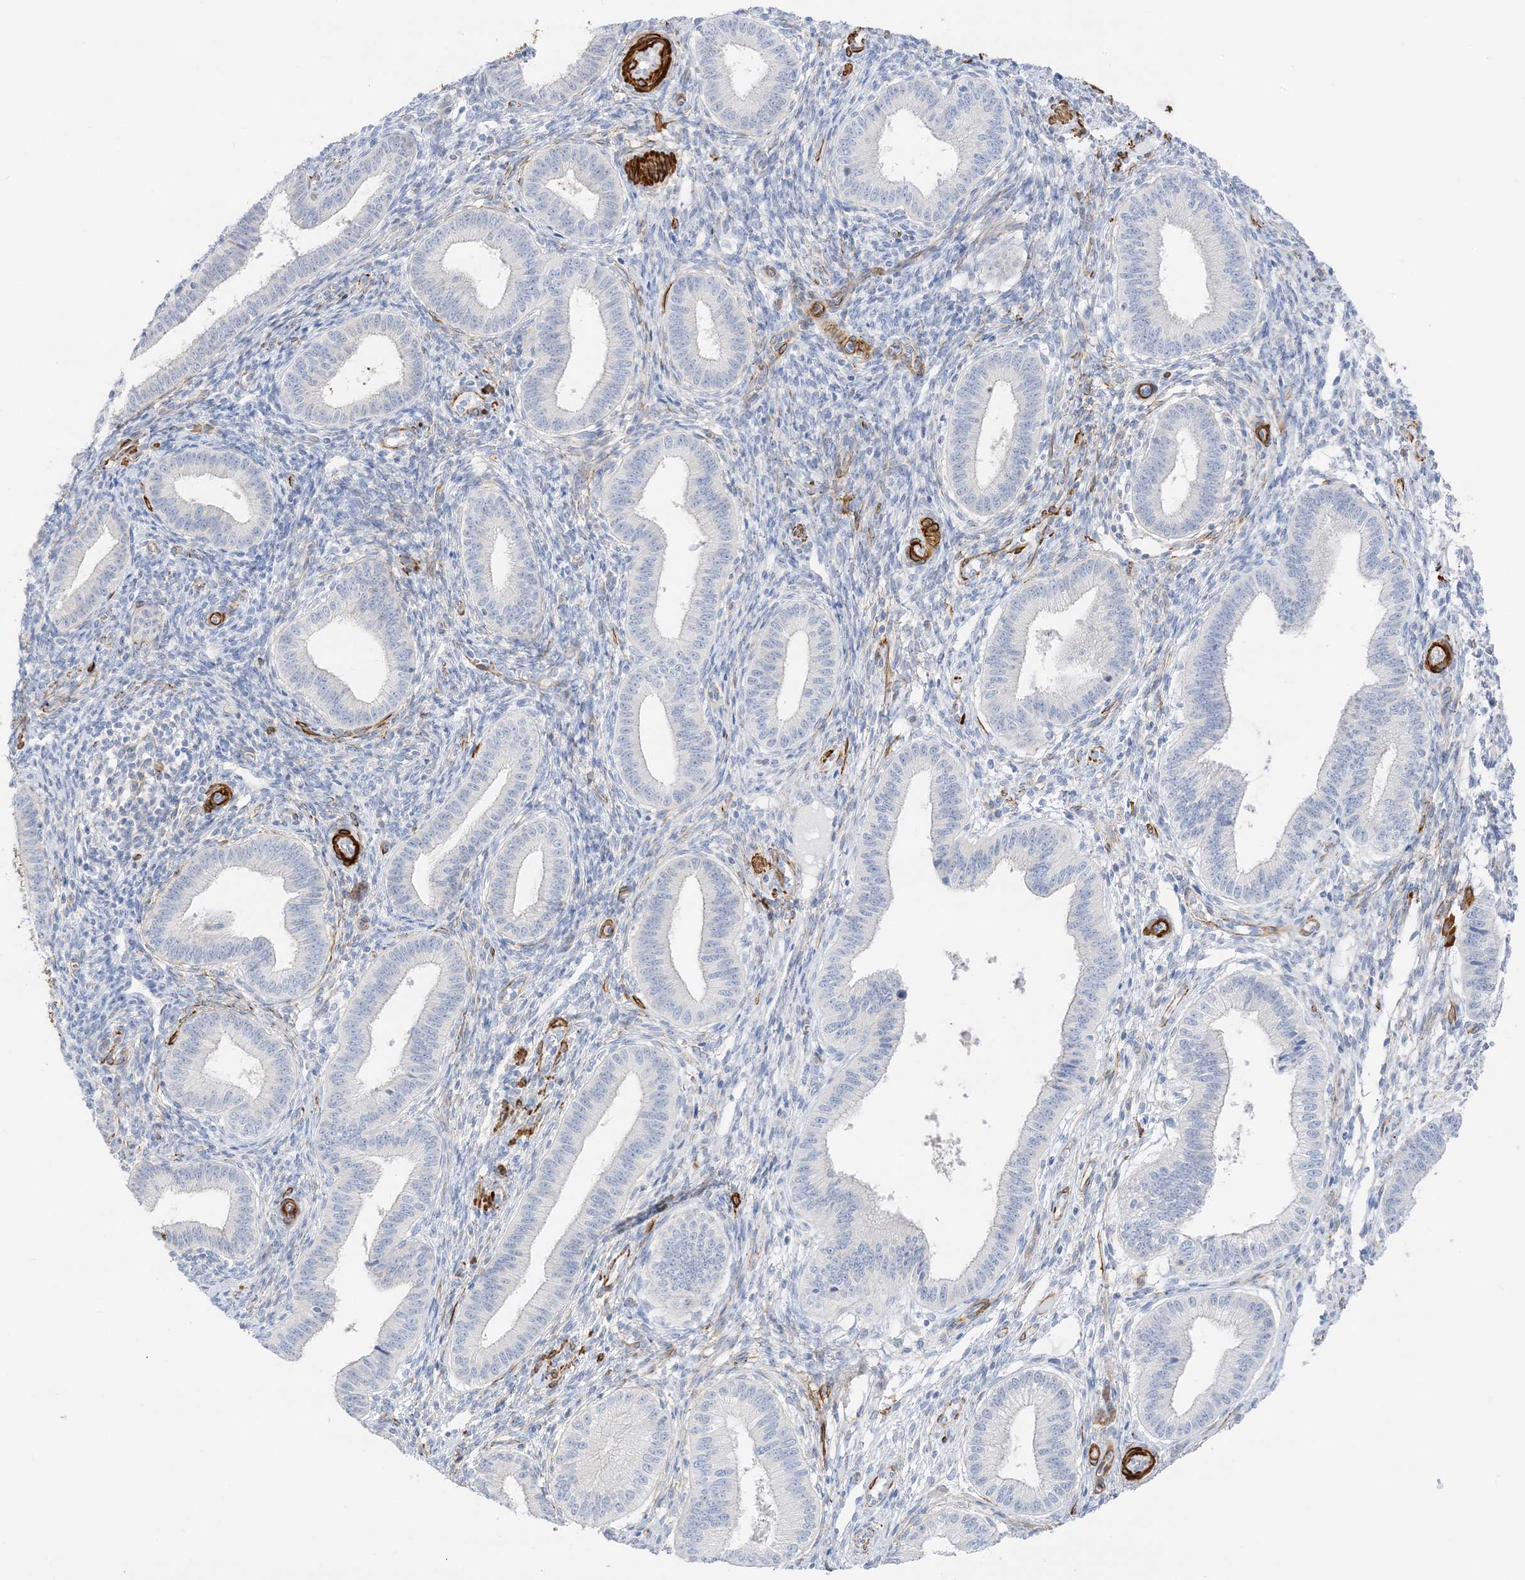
{"staining": {"intensity": "negative", "quantity": "none", "location": "none"}, "tissue": "endometrium", "cell_type": "Cells in endometrial stroma", "image_type": "normal", "snomed": [{"axis": "morphology", "description": "Normal tissue, NOS"}, {"axis": "topography", "description": "Endometrium"}], "caption": "Immunohistochemical staining of unremarkable endometrium demonstrates no significant positivity in cells in endometrial stroma. (DAB (3,3'-diaminobenzidine) immunohistochemistry with hematoxylin counter stain).", "gene": "SLC22A13", "patient": {"sex": "female", "age": 39}}